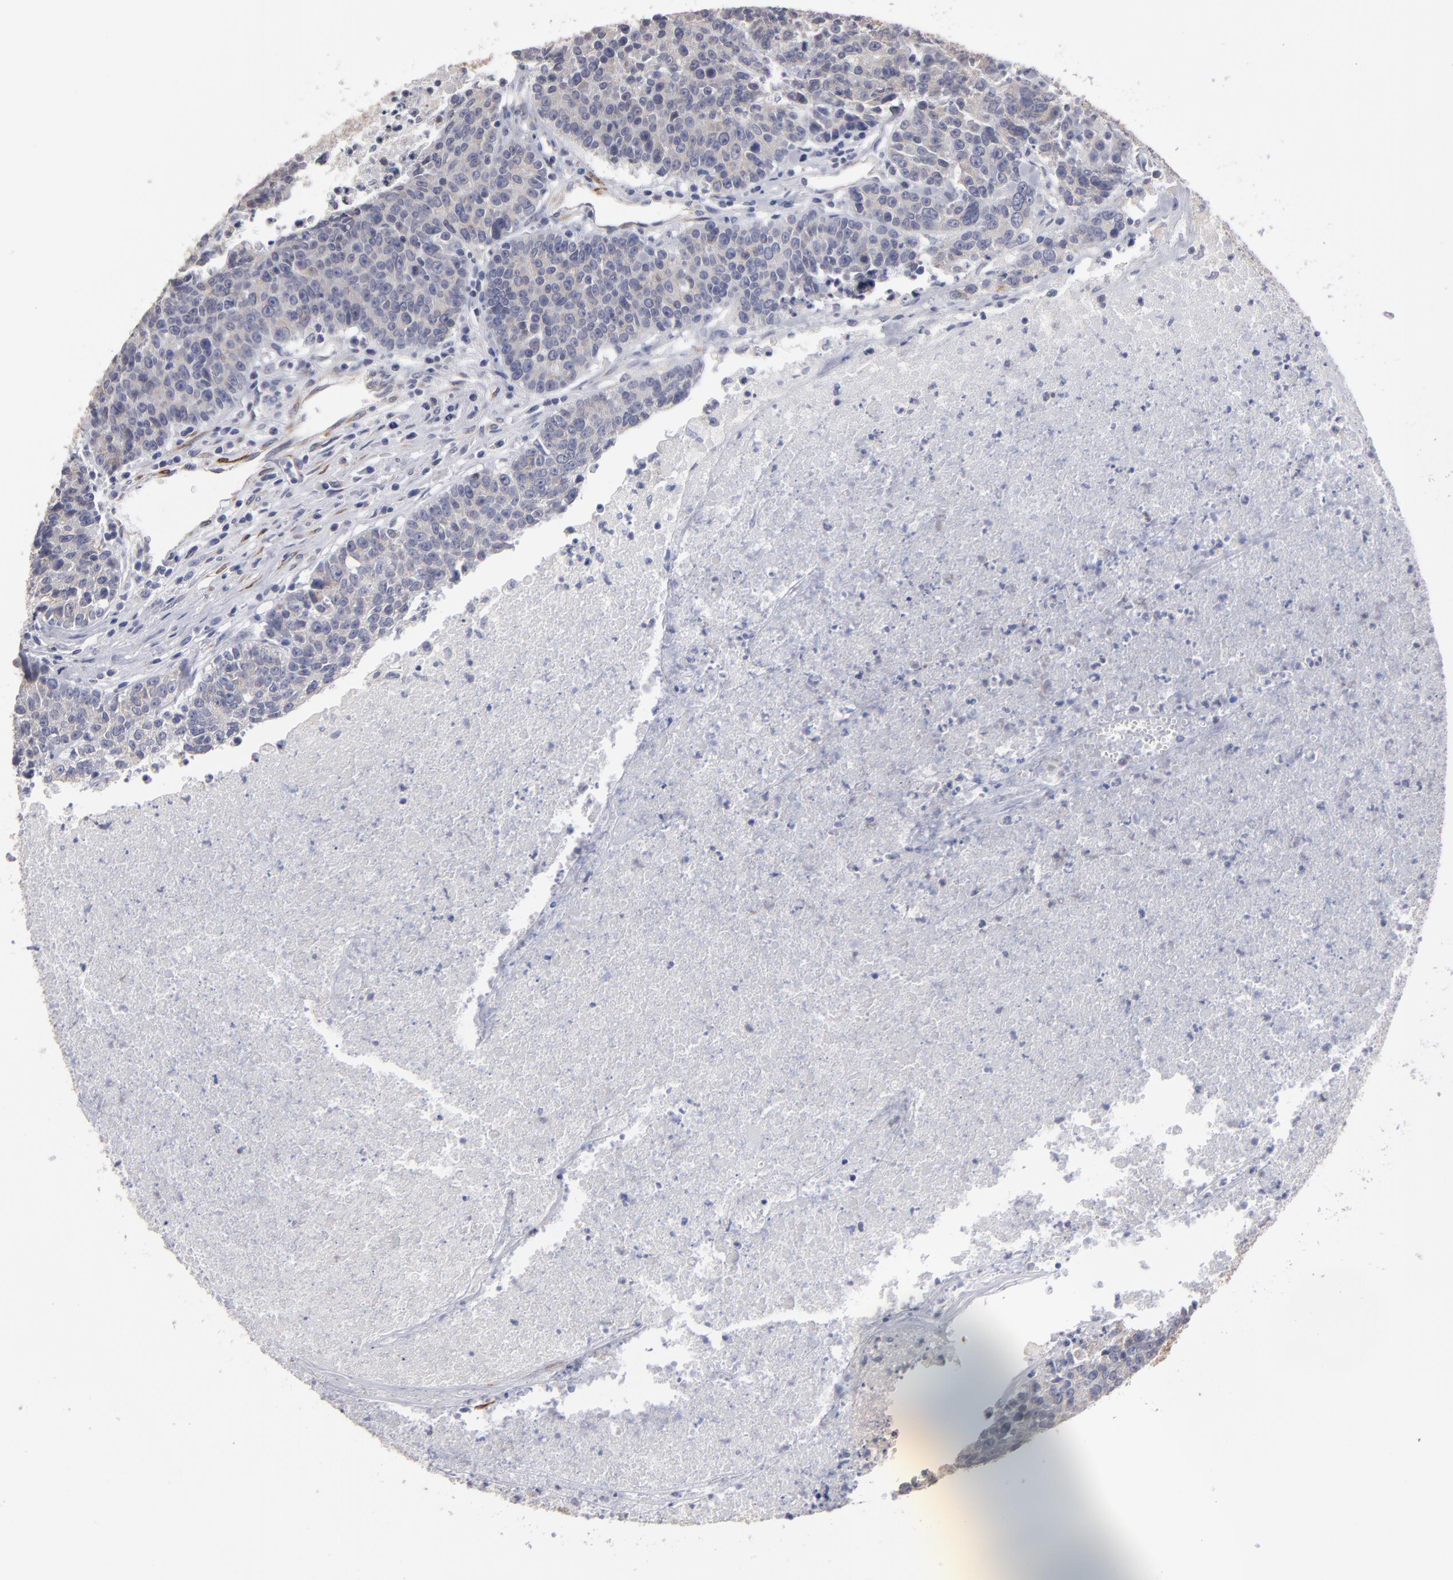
{"staining": {"intensity": "negative", "quantity": "none", "location": "none"}, "tissue": "colorectal cancer", "cell_type": "Tumor cells", "image_type": "cancer", "snomed": [{"axis": "morphology", "description": "Adenocarcinoma, NOS"}, {"axis": "topography", "description": "Colon"}], "caption": "Tumor cells show no significant protein staining in colorectal cancer. Brightfield microscopy of IHC stained with DAB (brown) and hematoxylin (blue), captured at high magnification.", "gene": "SLMAP", "patient": {"sex": "female", "age": 53}}